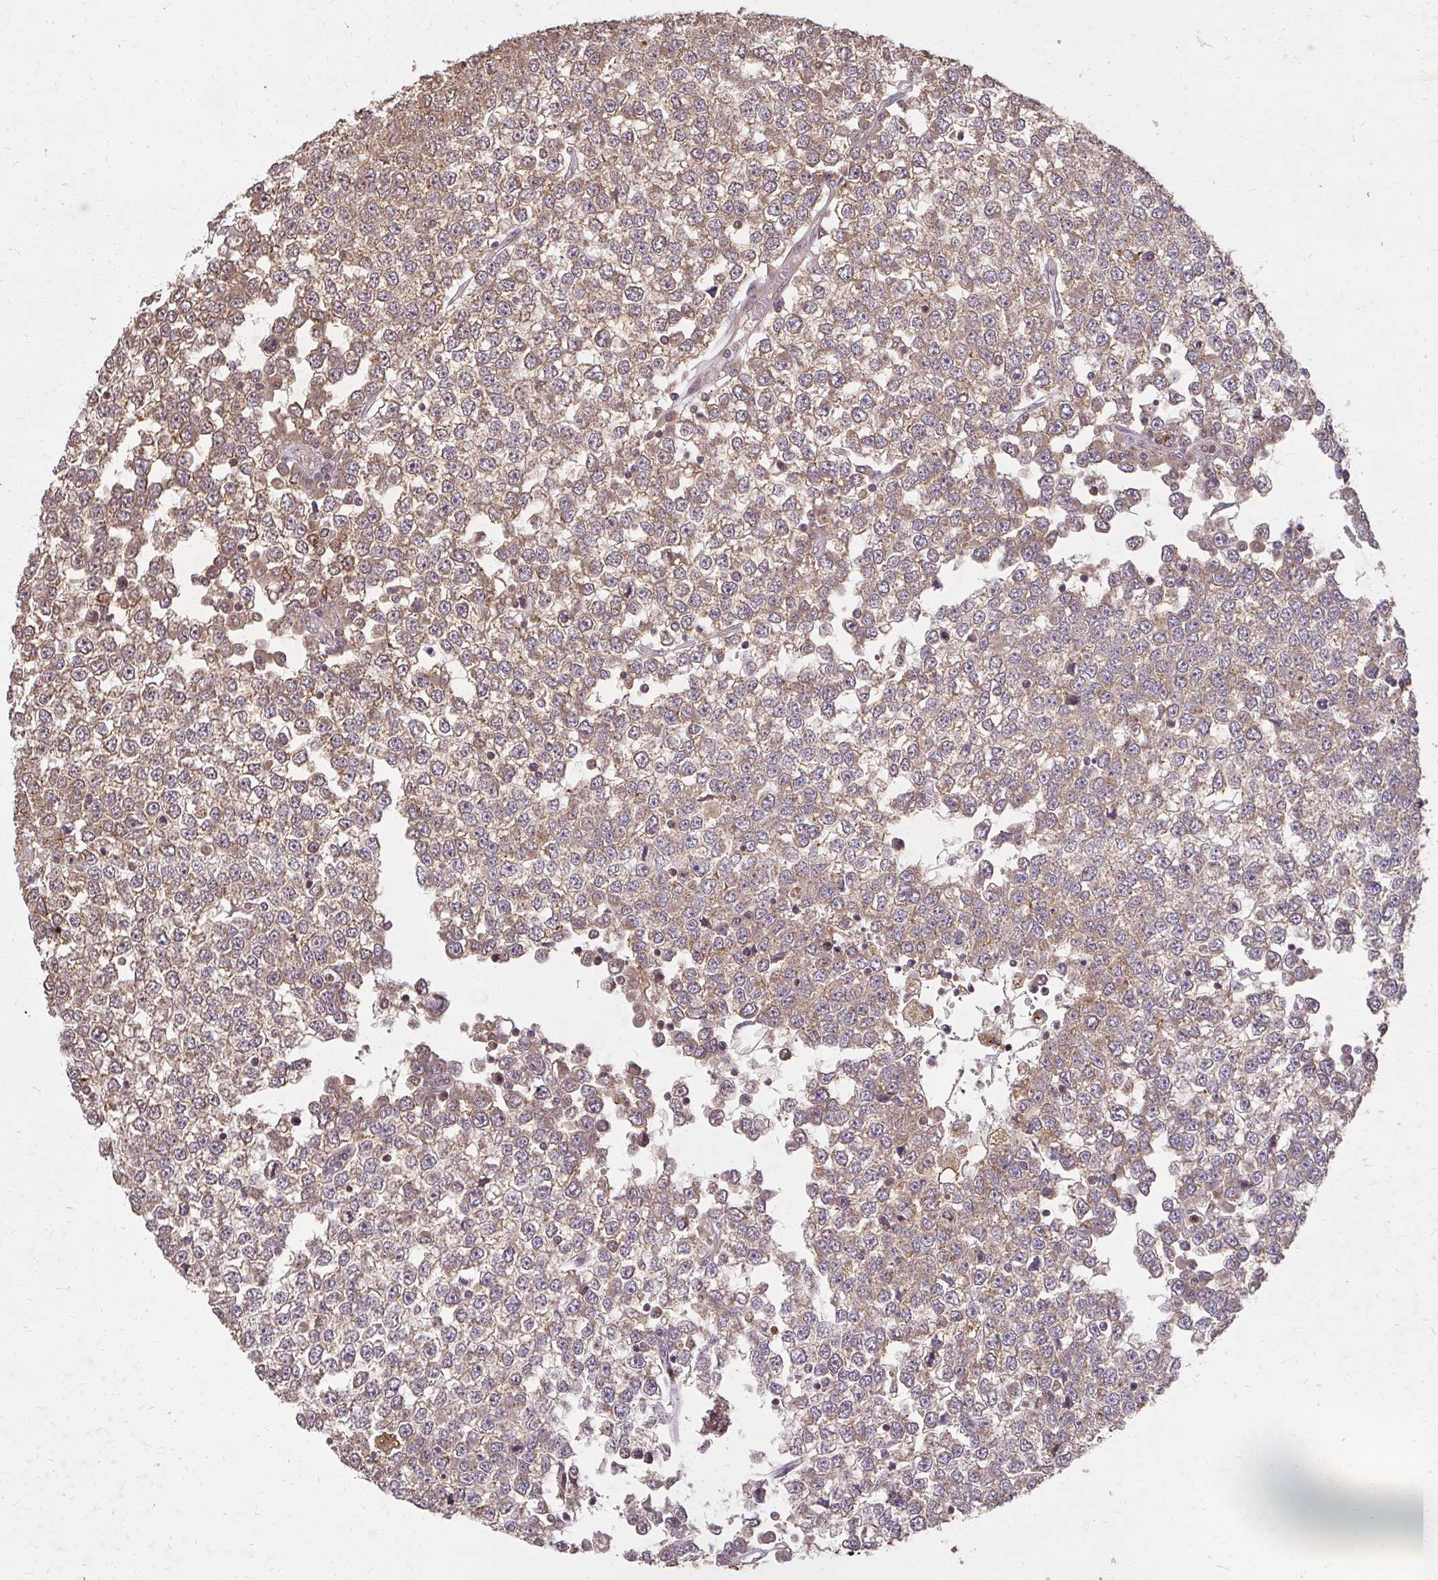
{"staining": {"intensity": "moderate", "quantity": ">75%", "location": "cytoplasmic/membranous"}, "tissue": "testis cancer", "cell_type": "Tumor cells", "image_type": "cancer", "snomed": [{"axis": "morphology", "description": "Seminoma, NOS"}, {"axis": "topography", "description": "Testis"}], "caption": "The micrograph shows immunohistochemical staining of testis cancer (seminoma). There is moderate cytoplasmic/membranous expression is identified in about >75% of tumor cells.", "gene": "LARS2", "patient": {"sex": "male", "age": 65}}